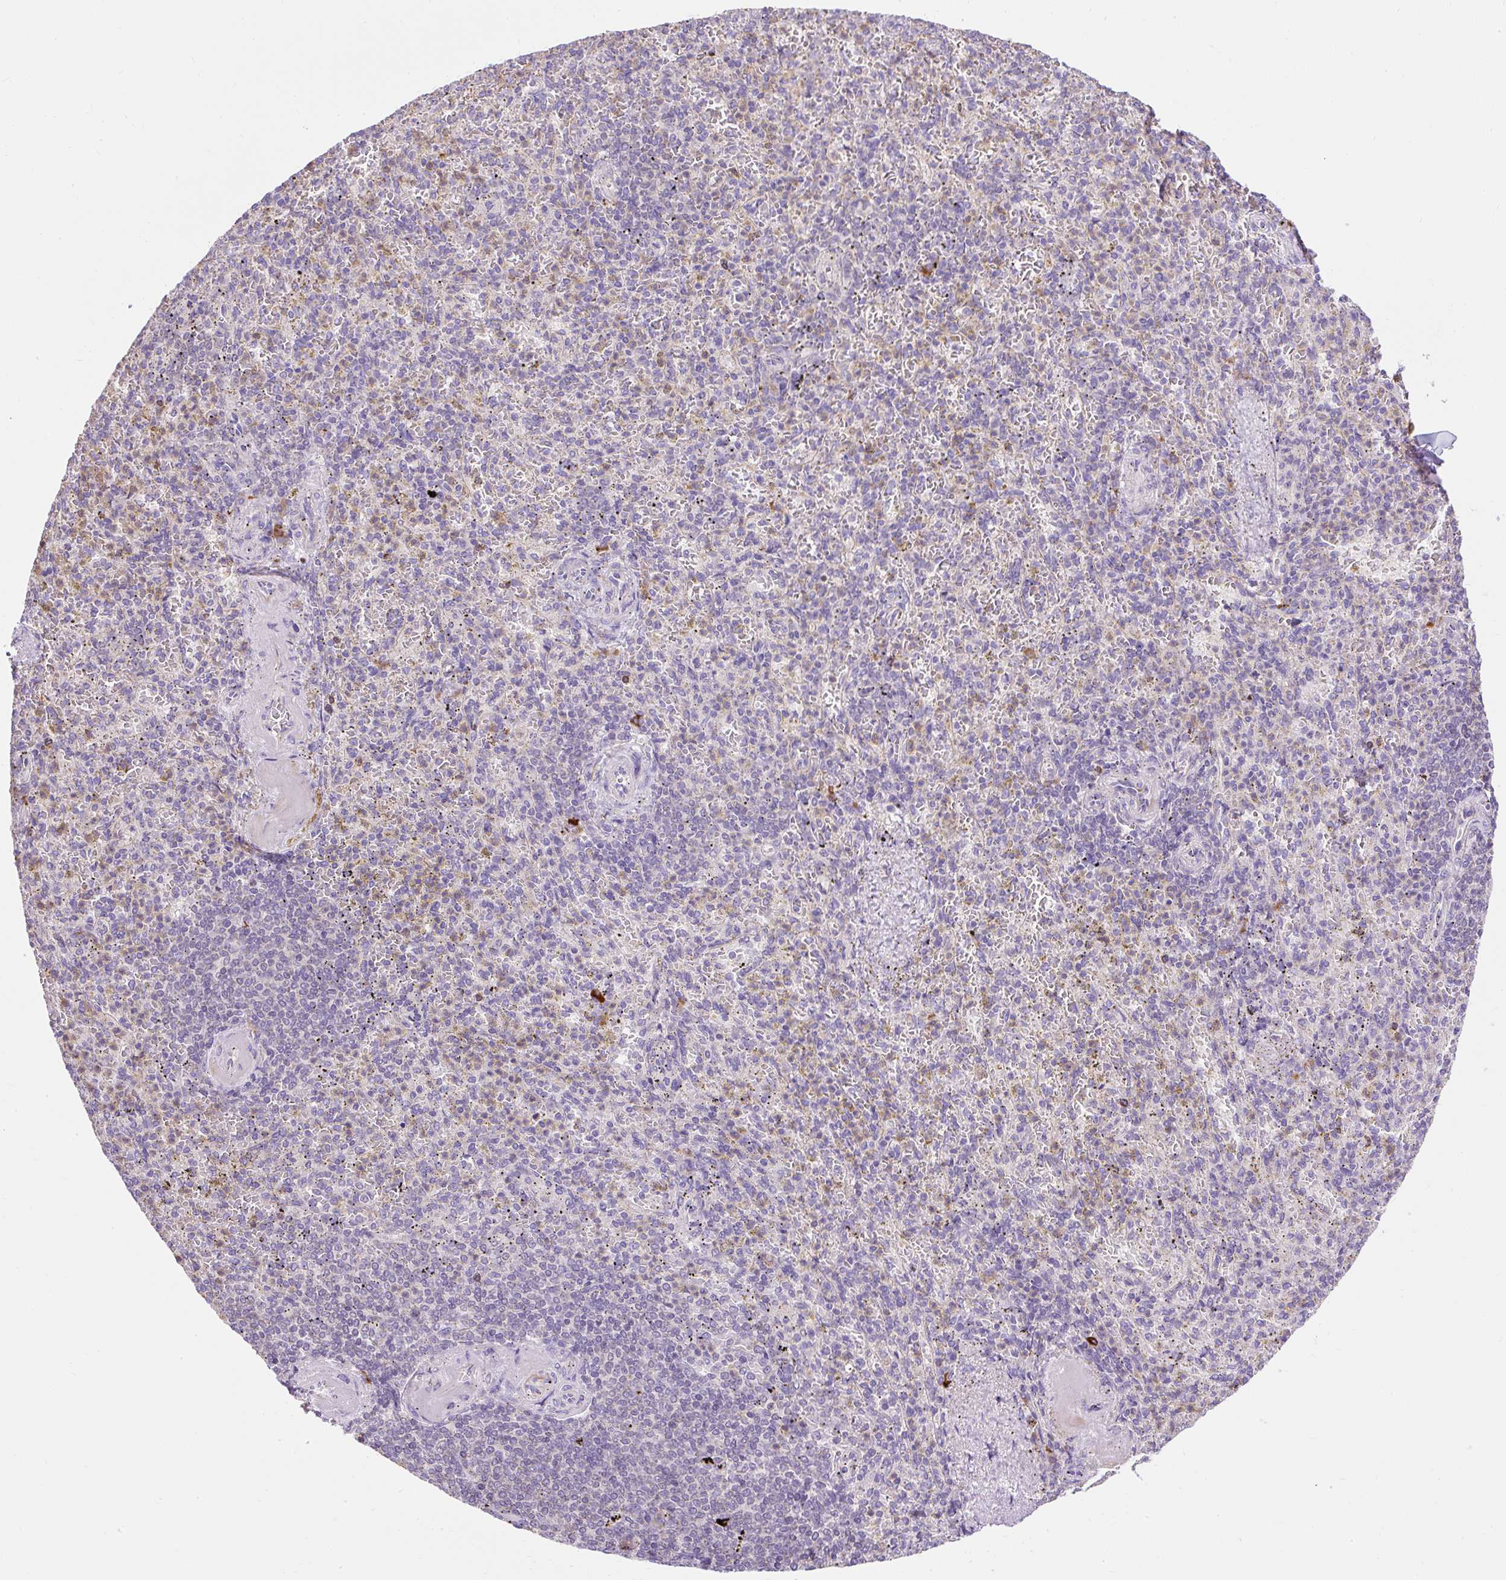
{"staining": {"intensity": "negative", "quantity": "none", "location": "none"}, "tissue": "spleen", "cell_type": "Cells in red pulp", "image_type": "normal", "snomed": [{"axis": "morphology", "description": "Normal tissue, NOS"}, {"axis": "topography", "description": "Spleen"}], "caption": "Image shows no significant protein positivity in cells in red pulp of unremarkable spleen. (DAB immunohistochemistry (IHC), high magnification).", "gene": "CFAP47", "patient": {"sex": "female", "age": 74}}